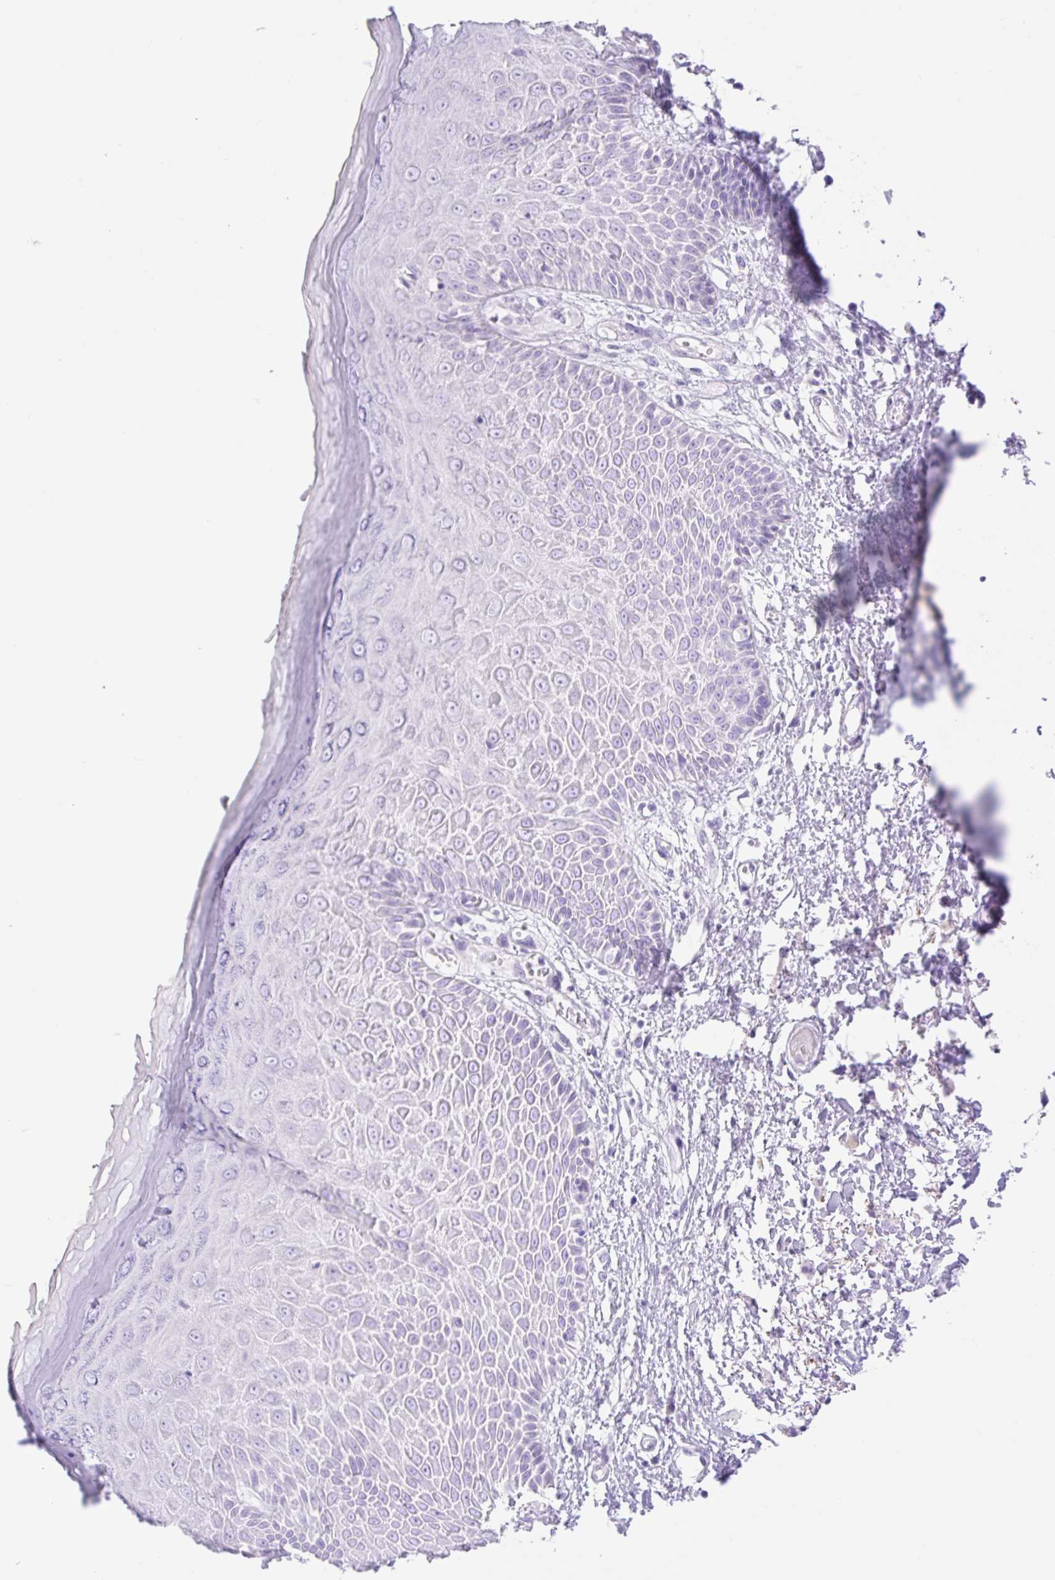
{"staining": {"intensity": "negative", "quantity": "none", "location": "none"}, "tissue": "skin", "cell_type": "Epidermal cells", "image_type": "normal", "snomed": [{"axis": "morphology", "description": "Normal tissue, NOS"}, {"axis": "topography", "description": "Anal"}, {"axis": "topography", "description": "Peripheral nerve tissue"}], "caption": "Epidermal cells are negative for protein expression in unremarkable human skin. Nuclei are stained in blue.", "gene": "SLC25A40", "patient": {"sex": "male", "age": 78}}